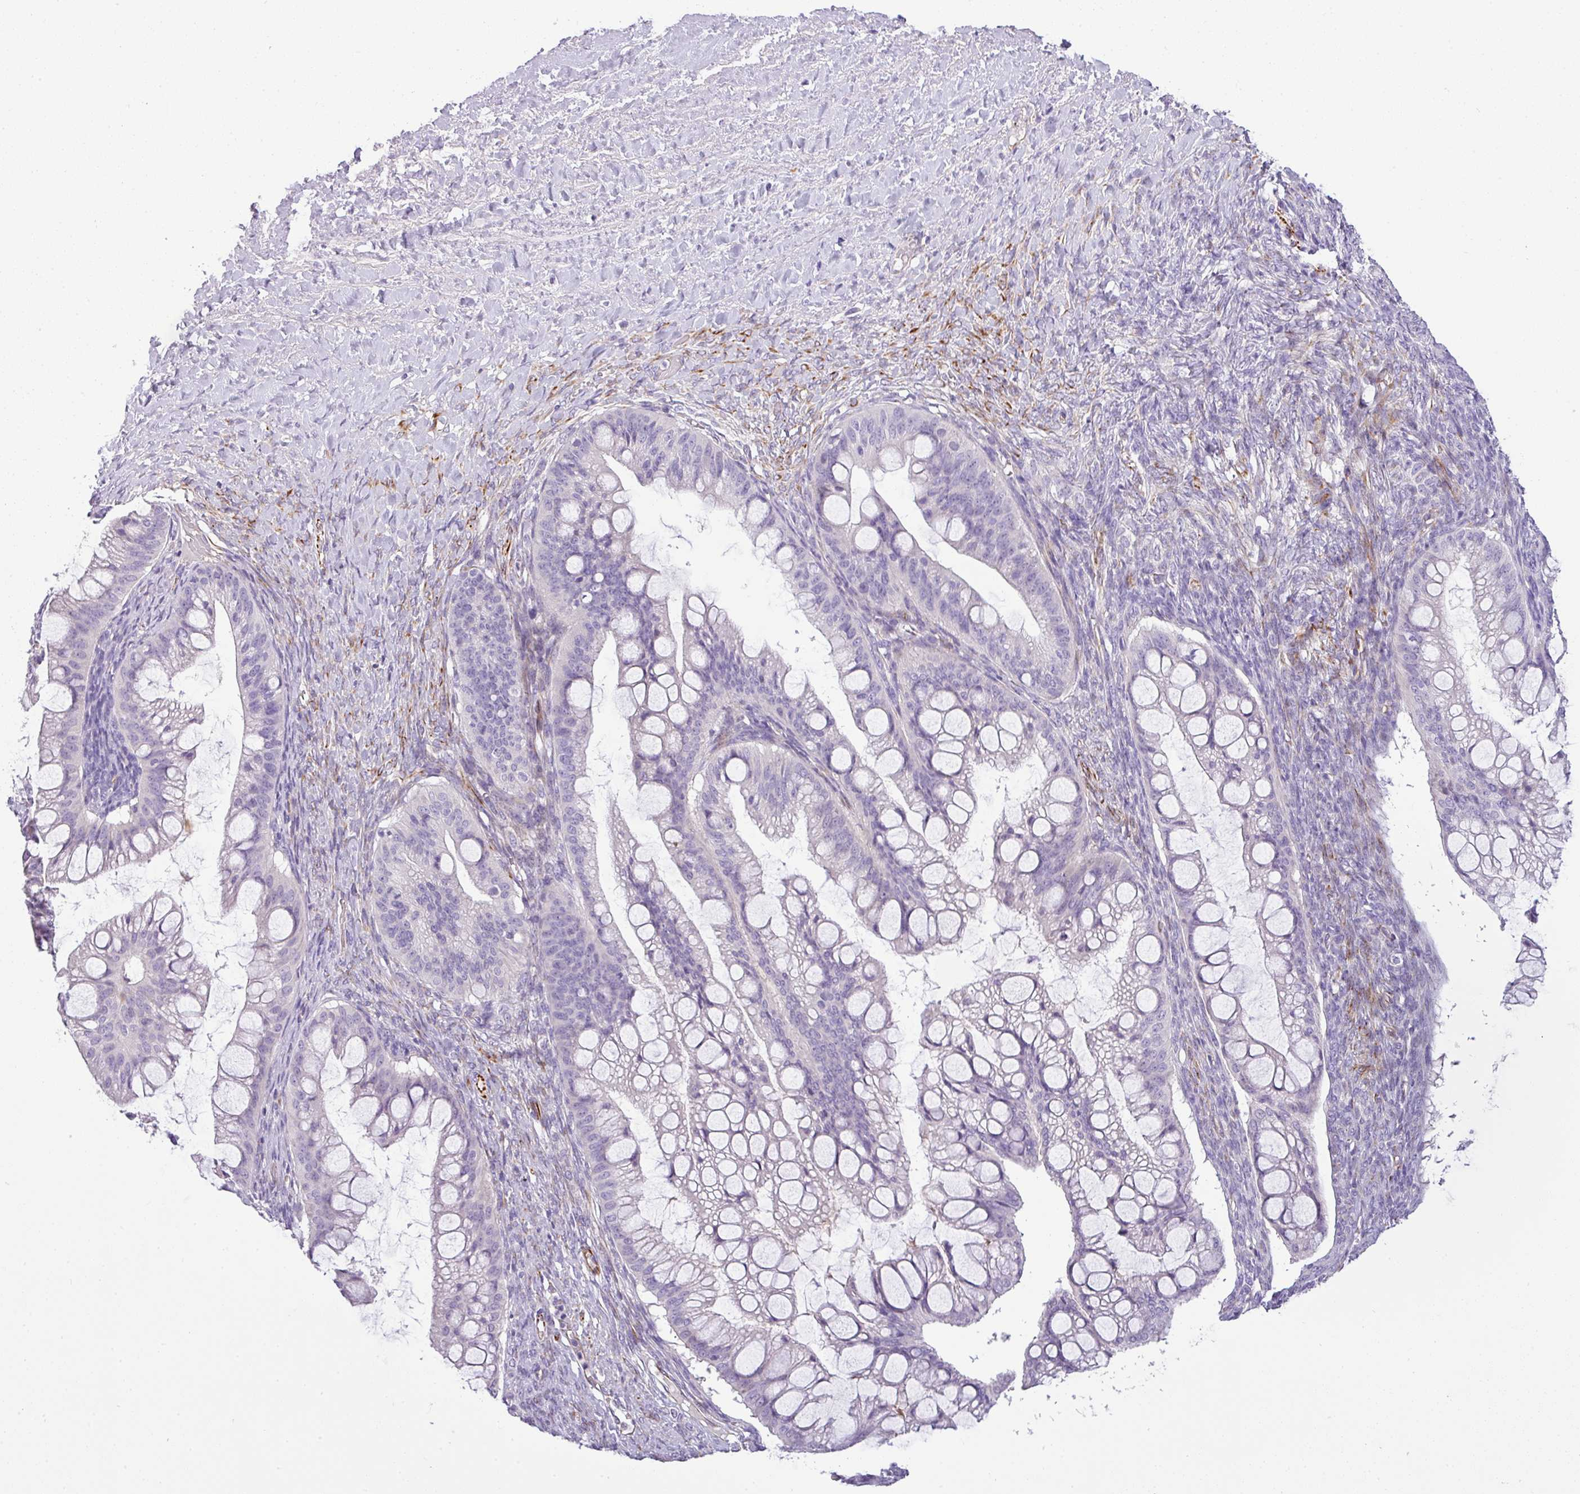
{"staining": {"intensity": "negative", "quantity": "none", "location": "none"}, "tissue": "ovarian cancer", "cell_type": "Tumor cells", "image_type": "cancer", "snomed": [{"axis": "morphology", "description": "Cystadenocarcinoma, mucinous, NOS"}, {"axis": "topography", "description": "Ovary"}], "caption": "Immunohistochemistry (IHC) image of neoplastic tissue: ovarian cancer stained with DAB demonstrates no significant protein positivity in tumor cells.", "gene": "ENSG00000273748", "patient": {"sex": "female", "age": 73}}